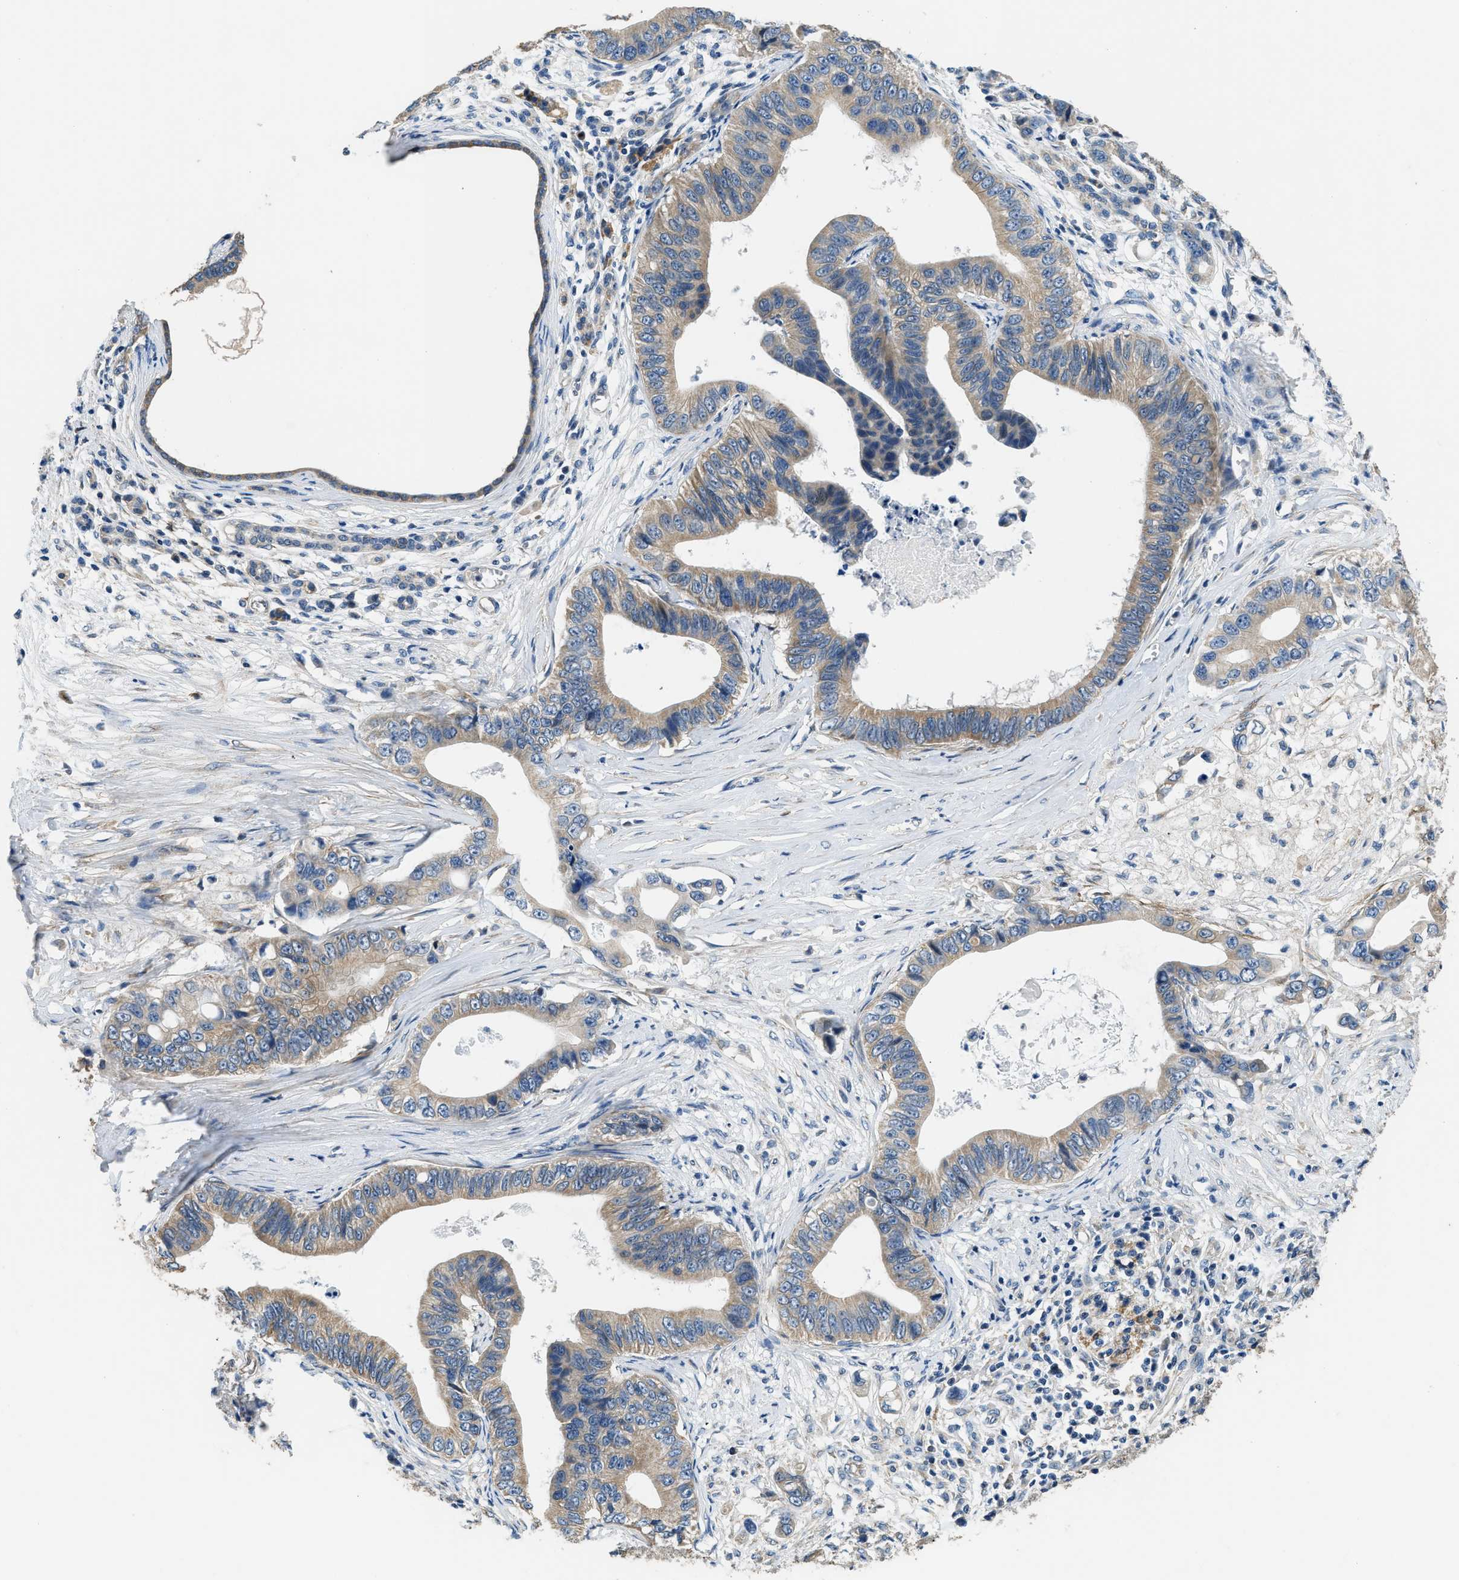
{"staining": {"intensity": "weak", "quantity": ">75%", "location": "cytoplasmic/membranous"}, "tissue": "pancreatic cancer", "cell_type": "Tumor cells", "image_type": "cancer", "snomed": [{"axis": "morphology", "description": "Adenocarcinoma, NOS"}, {"axis": "topography", "description": "Pancreas"}], "caption": "Protein staining of pancreatic cancer tissue shows weak cytoplasmic/membranous positivity in approximately >75% of tumor cells. The staining is performed using DAB (3,3'-diaminobenzidine) brown chromogen to label protein expression. The nuclei are counter-stained blue using hematoxylin.", "gene": "SSH2", "patient": {"sex": "male", "age": 77}}